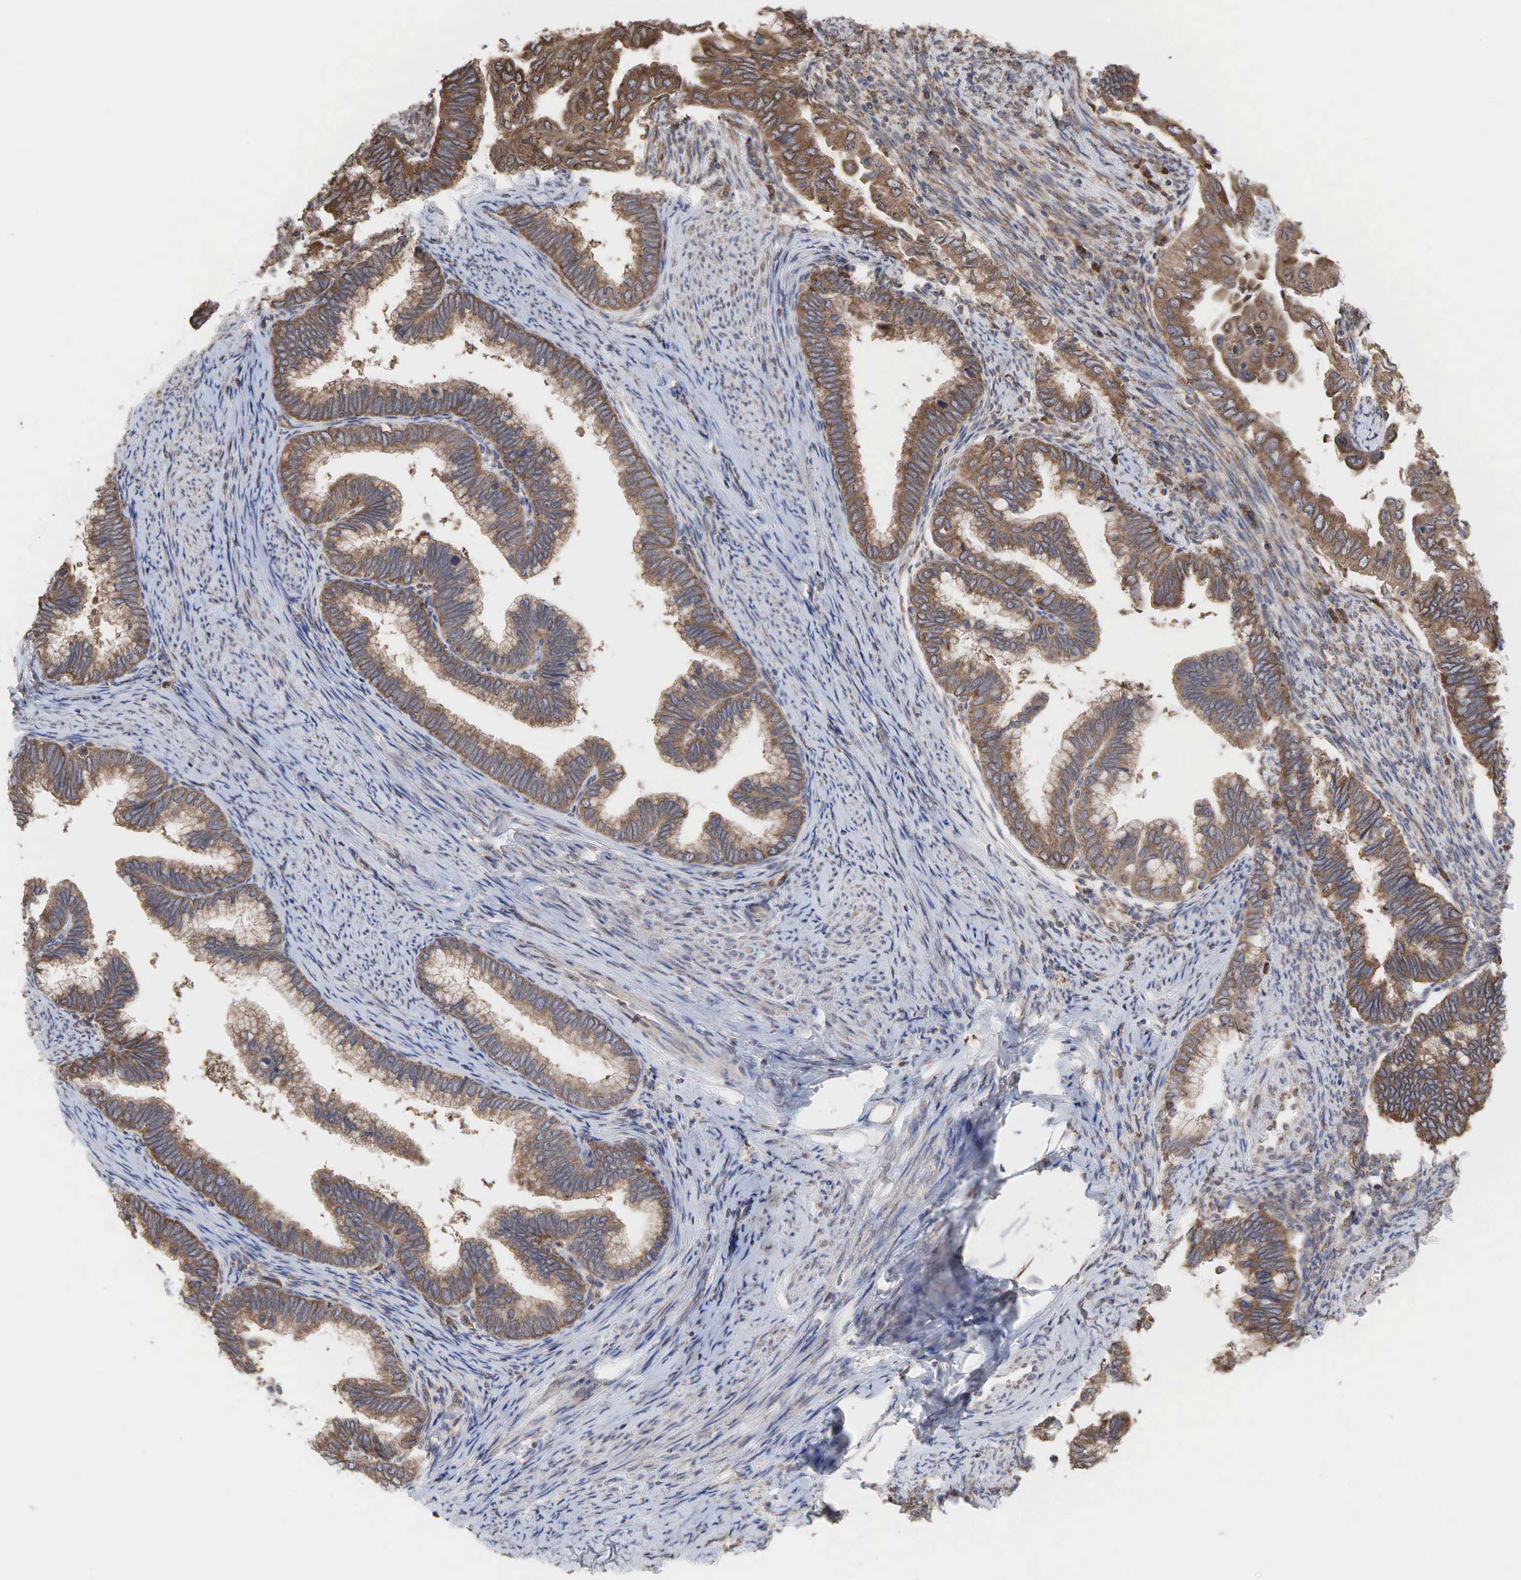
{"staining": {"intensity": "weak", "quantity": ">75%", "location": "cytoplasmic/membranous"}, "tissue": "cervical cancer", "cell_type": "Tumor cells", "image_type": "cancer", "snomed": [{"axis": "morphology", "description": "Adenocarcinoma, NOS"}, {"axis": "topography", "description": "Cervix"}], "caption": "Cervical adenocarcinoma tissue shows weak cytoplasmic/membranous positivity in about >75% of tumor cells, visualized by immunohistochemistry. The staining was performed using DAB (3,3'-diaminobenzidine) to visualize the protein expression in brown, while the nuclei were stained in blue with hematoxylin (Magnification: 20x).", "gene": "PABPC5", "patient": {"sex": "female", "age": 49}}